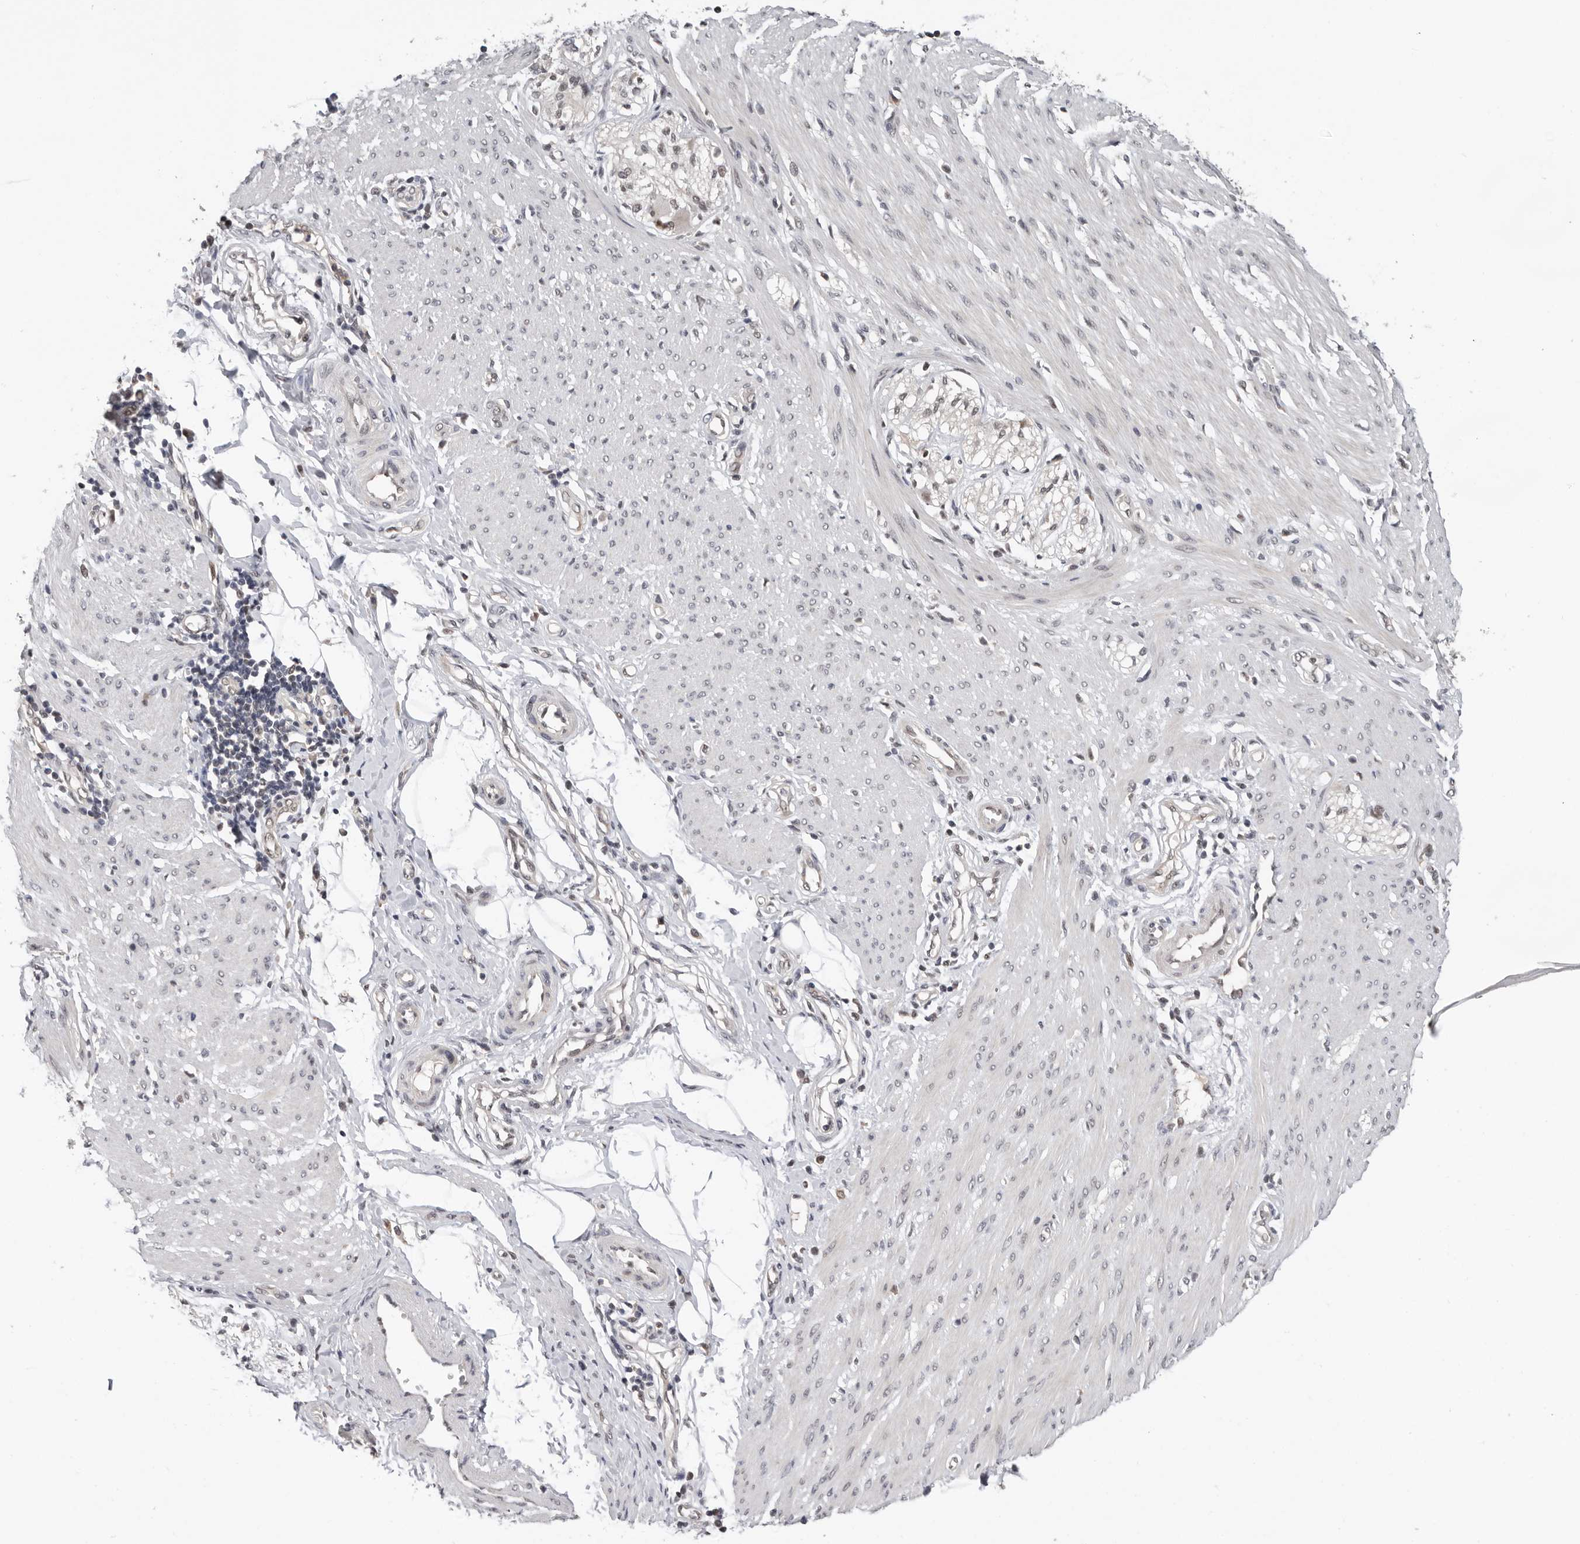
{"staining": {"intensity": "negative", "quantity": "none", "location": "none"}, "tissue": "smooth muscle", "cell_type": "Smooth muscle cells", "image_type": "normal", "snomed": [{"axis": "morphology", "description": "Normal tissue, NOS"}, {"axis": "morphology", "description": "Adenocarcinoma, NOS"}, {"axis": "topography", "description": "Colon"}, {"axis": "topography", "description": "Peripheral nerve tissue"}], "caption": "There is no significant positivity in smooth muscle cells of smooth muscle. Brightfield microscopy of immunohistochemistry (IHC) stained with DAB (3,3'-diaminobenzidine) (brown) and hematoxylin (blue), captured at high magnification.", "gene": "BRCA2", "patient": {"sex": "male", "age": 14}}